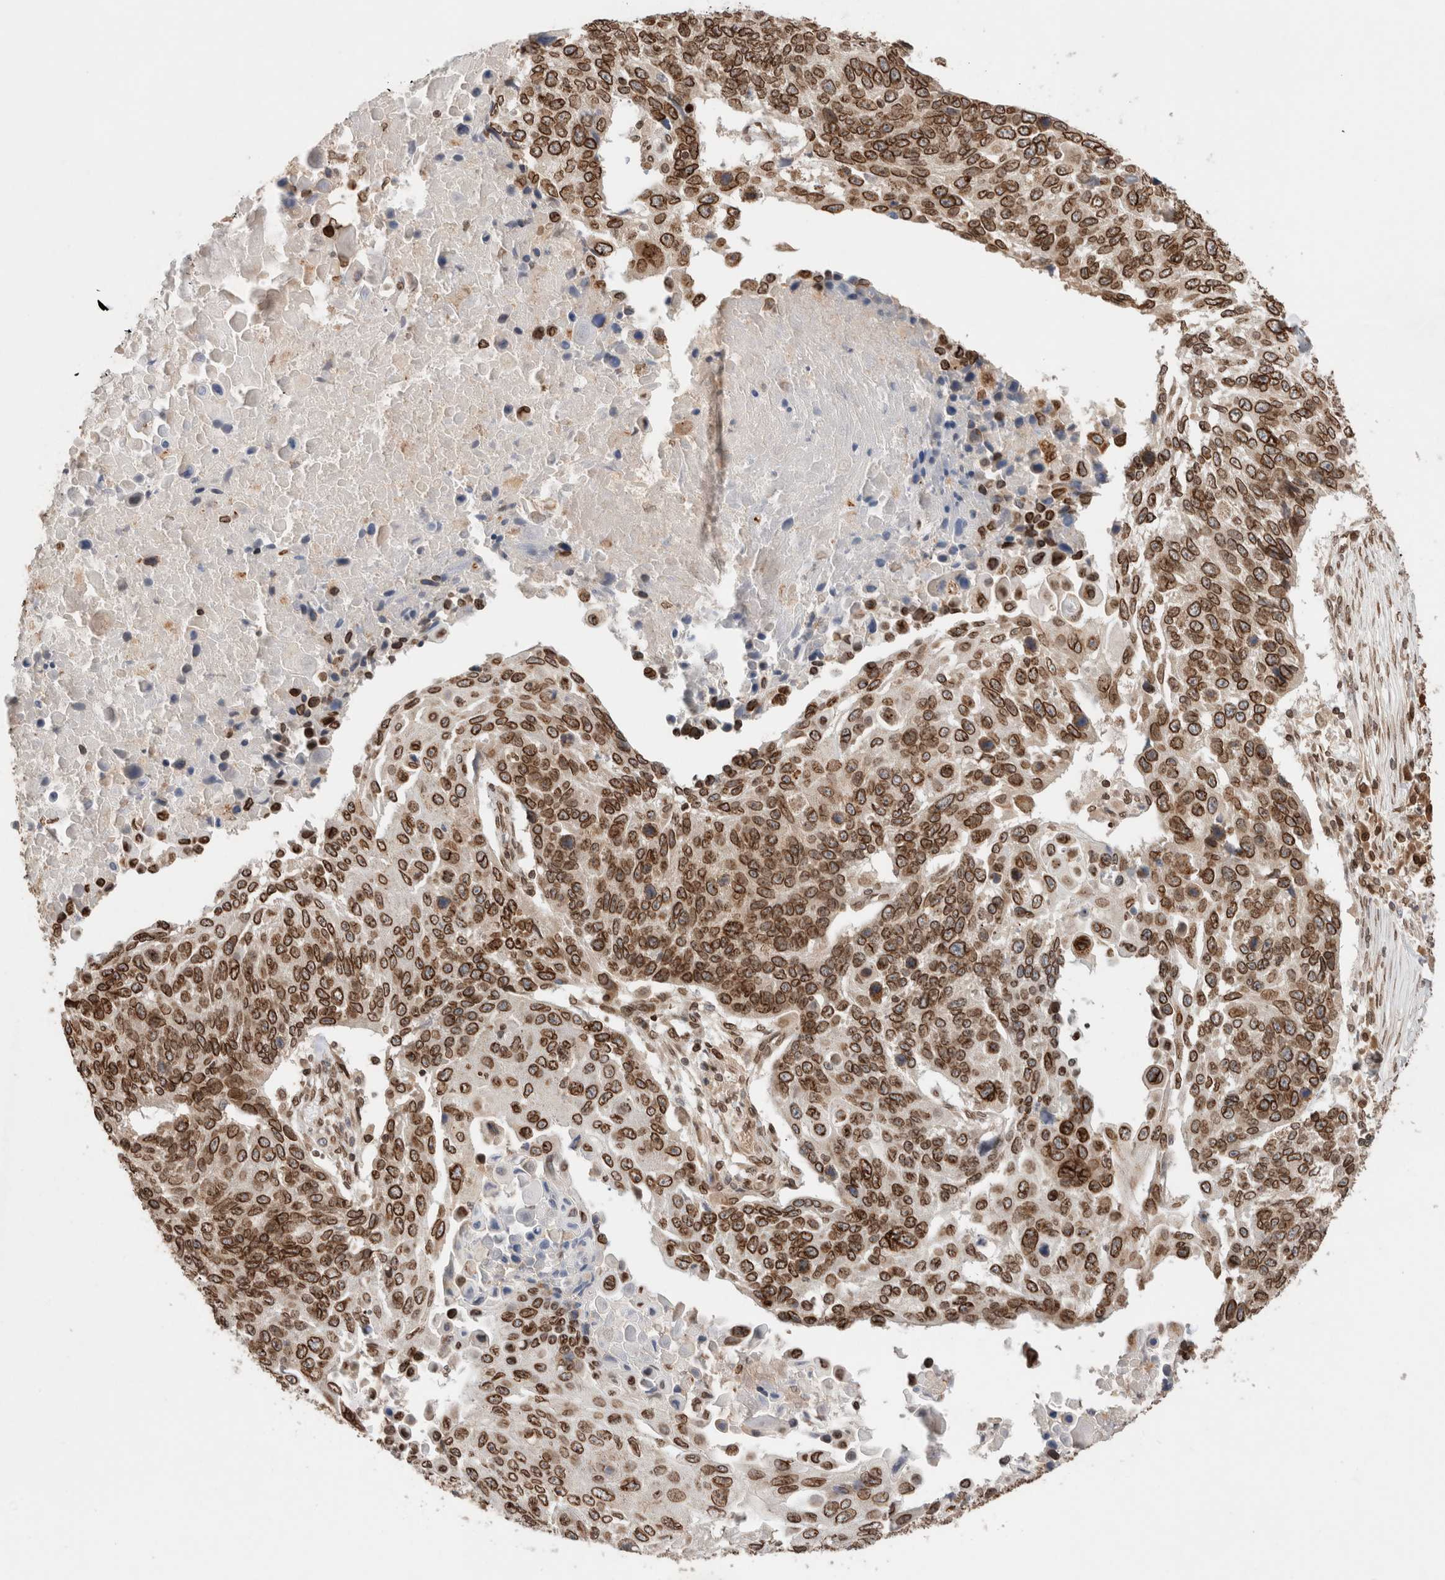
{"staining": {"intensity": "strong", "quantity": ">75%", "location": "cytoplasmic/membranous,nuclear"}, "tissue": "lung cancer", "cell_type": "Tumor cells", "image_type": "cancer", "snomed": [{"axis": "morphology", "description": "Squamous cell carcinoma, NOS"}, {"axis": "topography", "description": "Lung"}], "caption": "Tumor cells exhibit high levels of strong cytoplasmic/membranous and nuclear expression in about >75% of cells in lung cancer.", "gene": "TPR", "patient": {"sex": "male", "age": 66}}